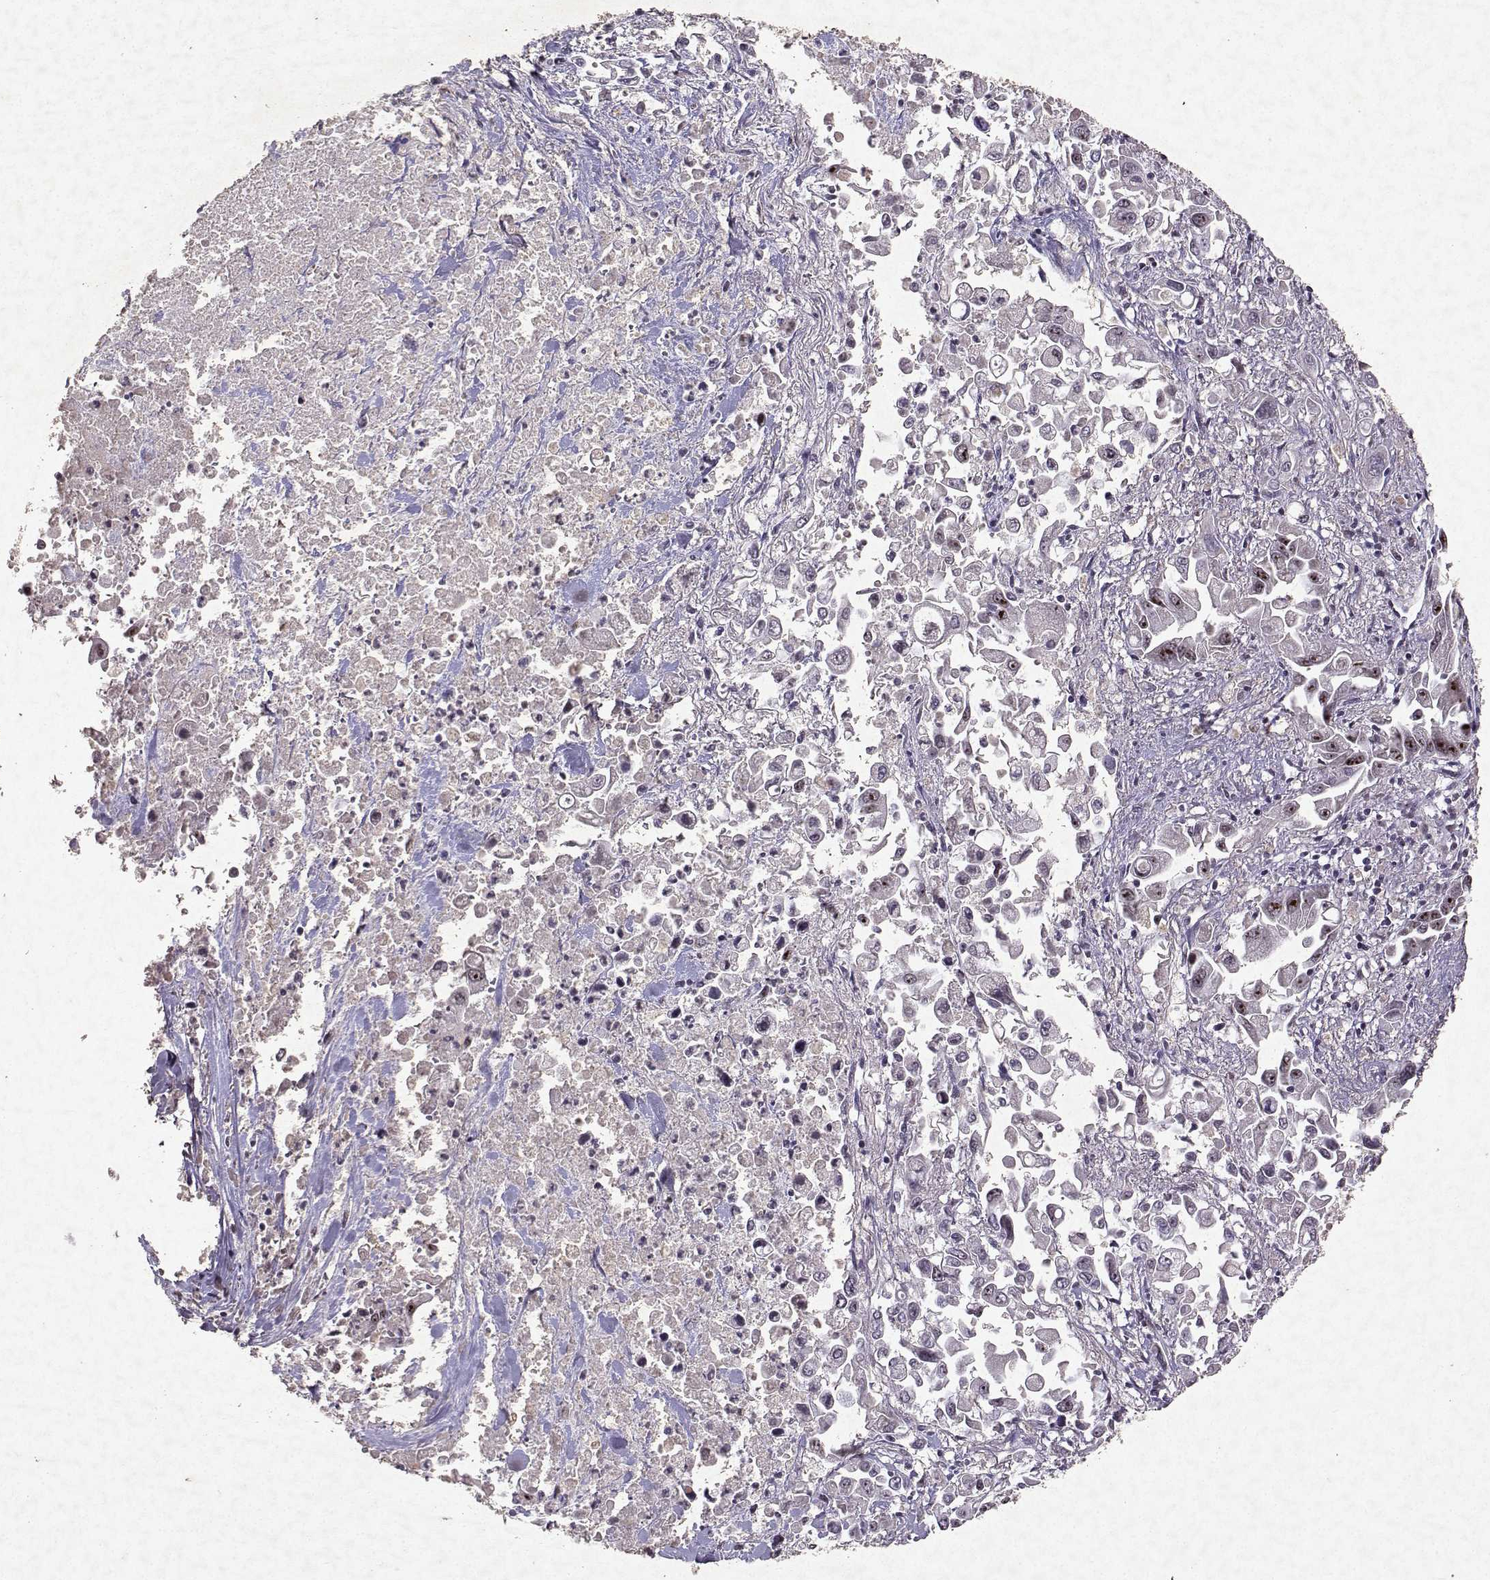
{"staining": {"intensity": "negative", "quantity": "none", "location": "none"}, "tissue": "pancreatic cancer", "cell_type": "Tumor cells", "image_type": "cancer", "snomed": [{"axis": "morphology", "description": "Adenocarcinoma, NOS"}, {"axis": "topography", "description": "Pancreas"}], "caption": "This is an IHC histopathology image of adenocarcinoma (pancreatic). There is no staining in tumor cells.", "gene": "DDX56", "patient": {"sex": "female", "age": 83}}